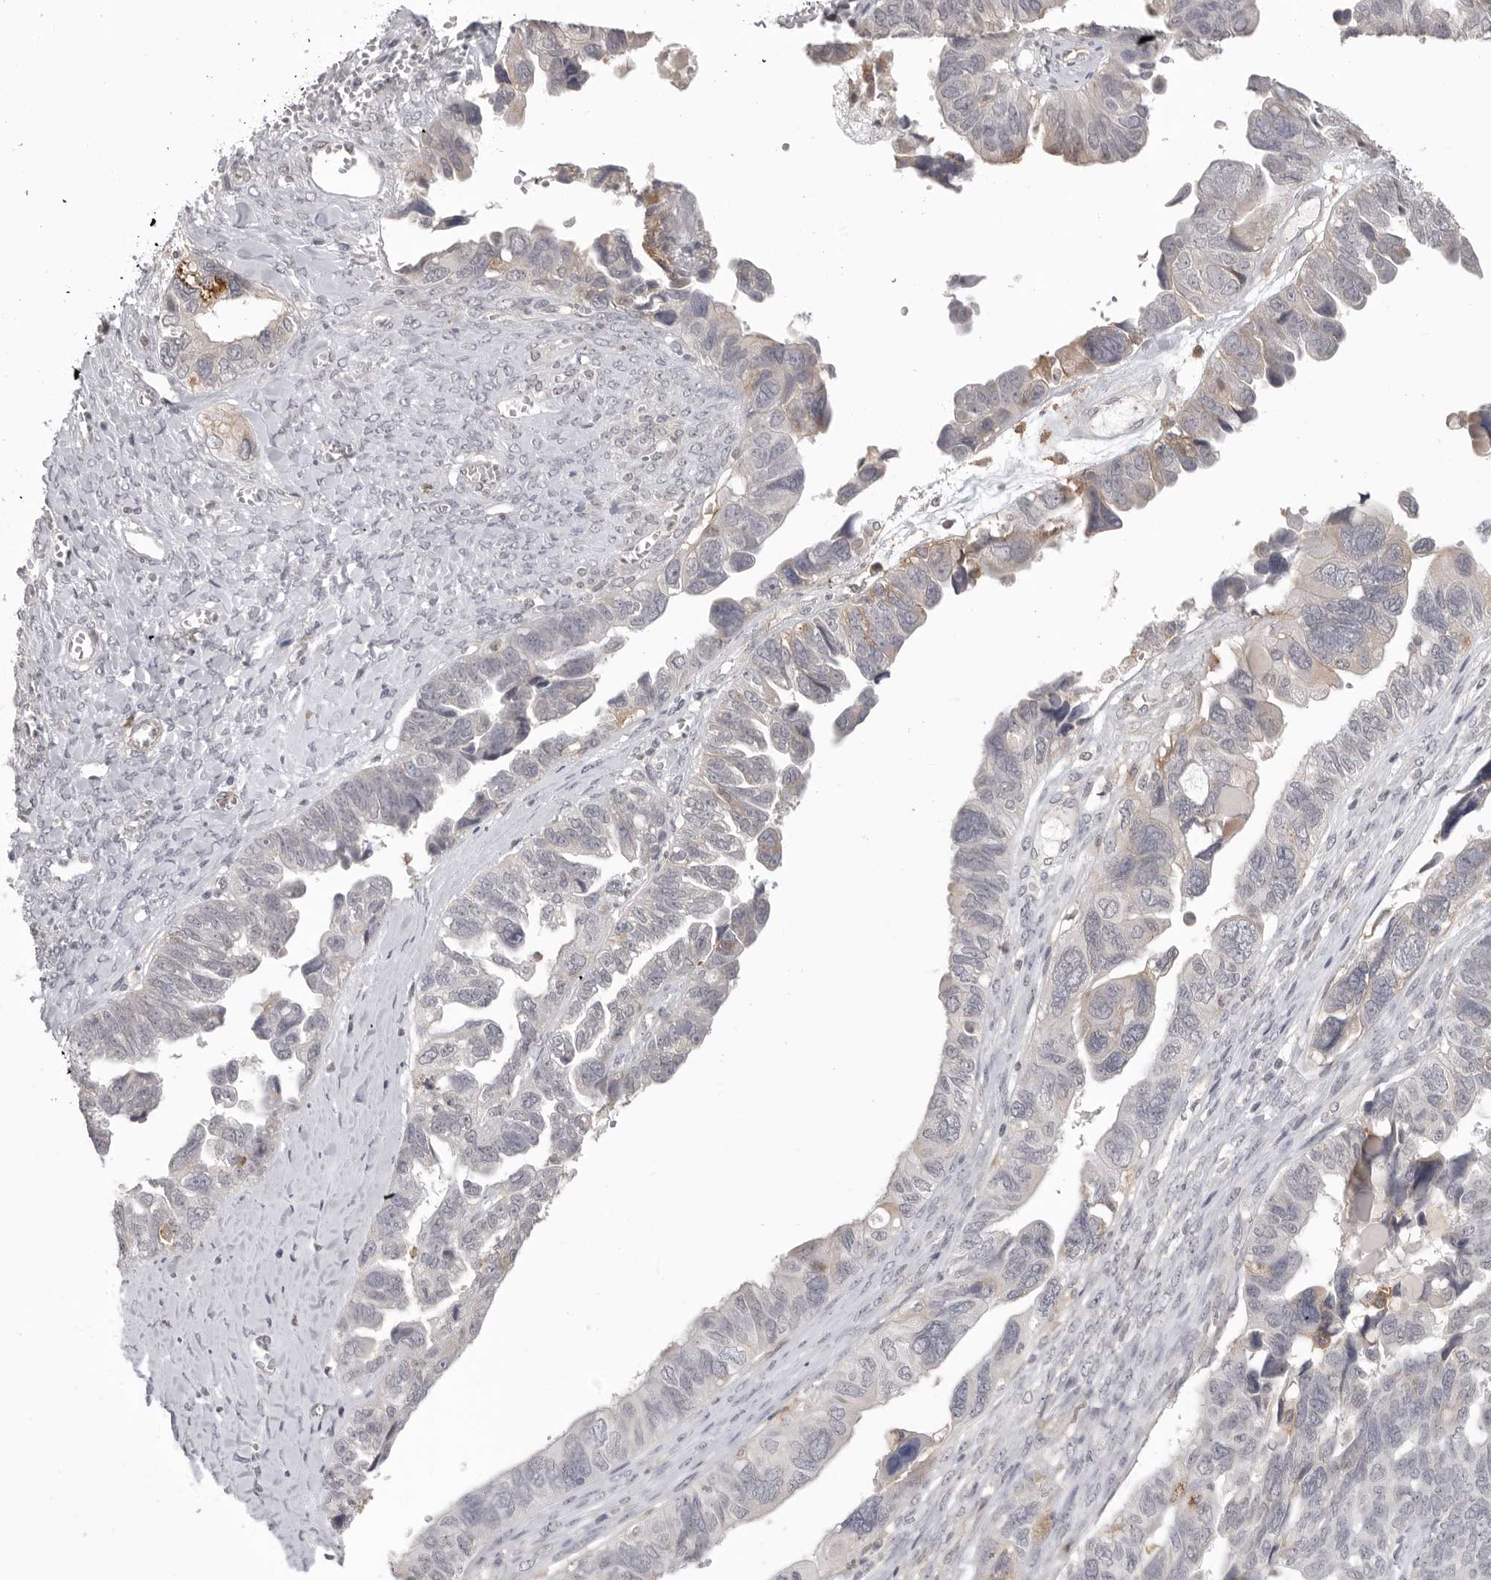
{"staining": {"intensity": "weak", "quantity": "<25%", "location": "cytoplasmic/membranous"}, "tissue": "ovarian cancer", "cell_type": "Tumor cells", "image_type": "cancer", "snomed": [{"axis": "morphology", "description": "Cystadenocarcinoma, serous, NOS"}, {"axis": "topography", "description": "Ovary"}], "caption": "This is a photomicrograph of immunohistochemistry staining of ovarian serous cystadenocarcinoma, which shows no expression in tumor cells. (Brightfield microscopy of DAB immunohistochemistry at high magnification).", "gene": "IFNGR1", "patient": {"sex": "female", "age": 79}}